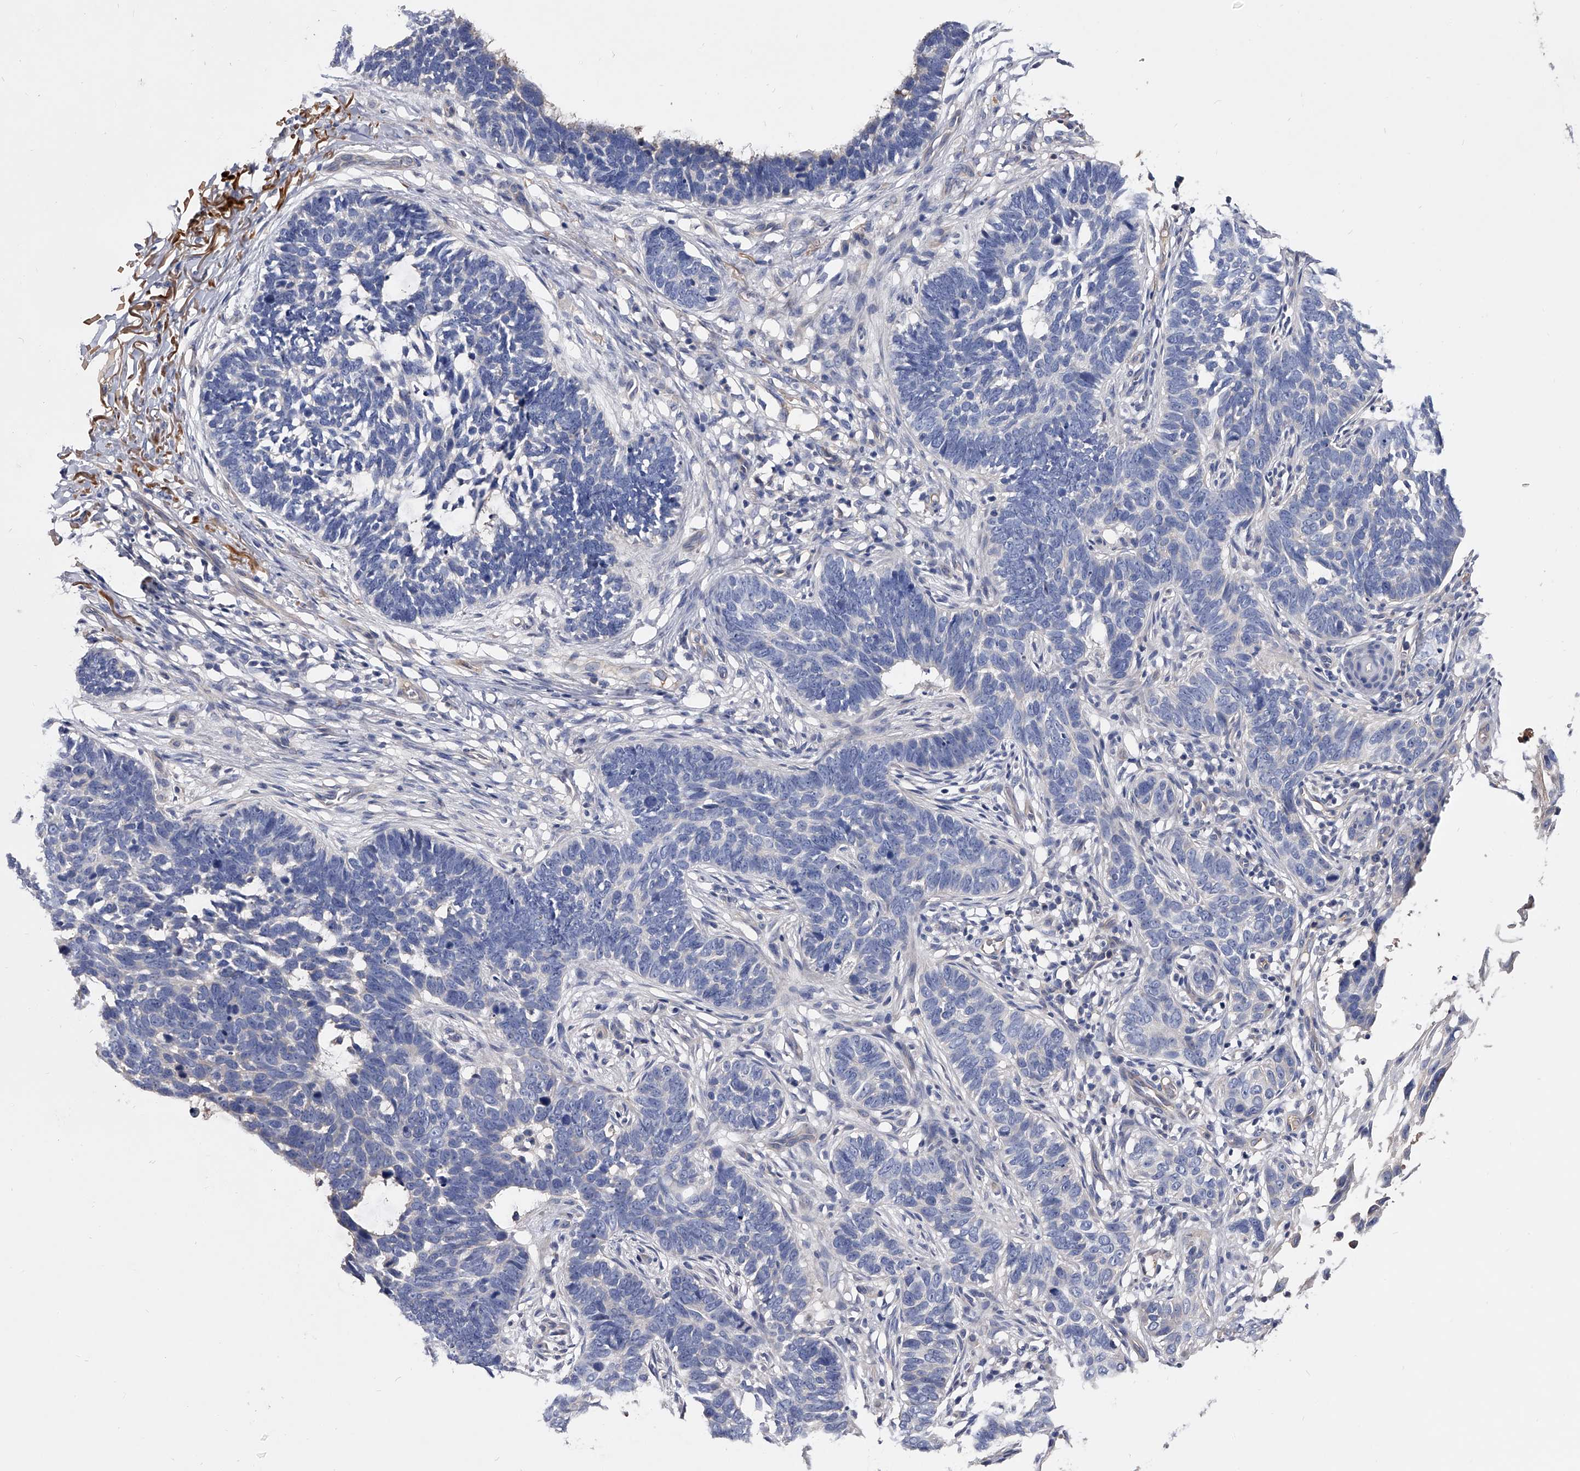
{"staining": {"intensity": "negative", "quantity": "none", "location": "none"}, "tissue": "skin cancer", "cell_type": "Tumor cells", "image_type": "cancer", "snomed": [{"axis": "morphology", "description": "Normal tissue, NOS"}, {"axis": "morphology", "description": "Basal cell carcinoma"}, {"axis": "topography", "description": "Skin"}], "caption": "Human skin cancer (basal cell carcinoma) stained for a protein using IHC reveals no staining in tumor cells.", "gene": "EFCAB7", "patient": {"sex": "male", "age": 77}}